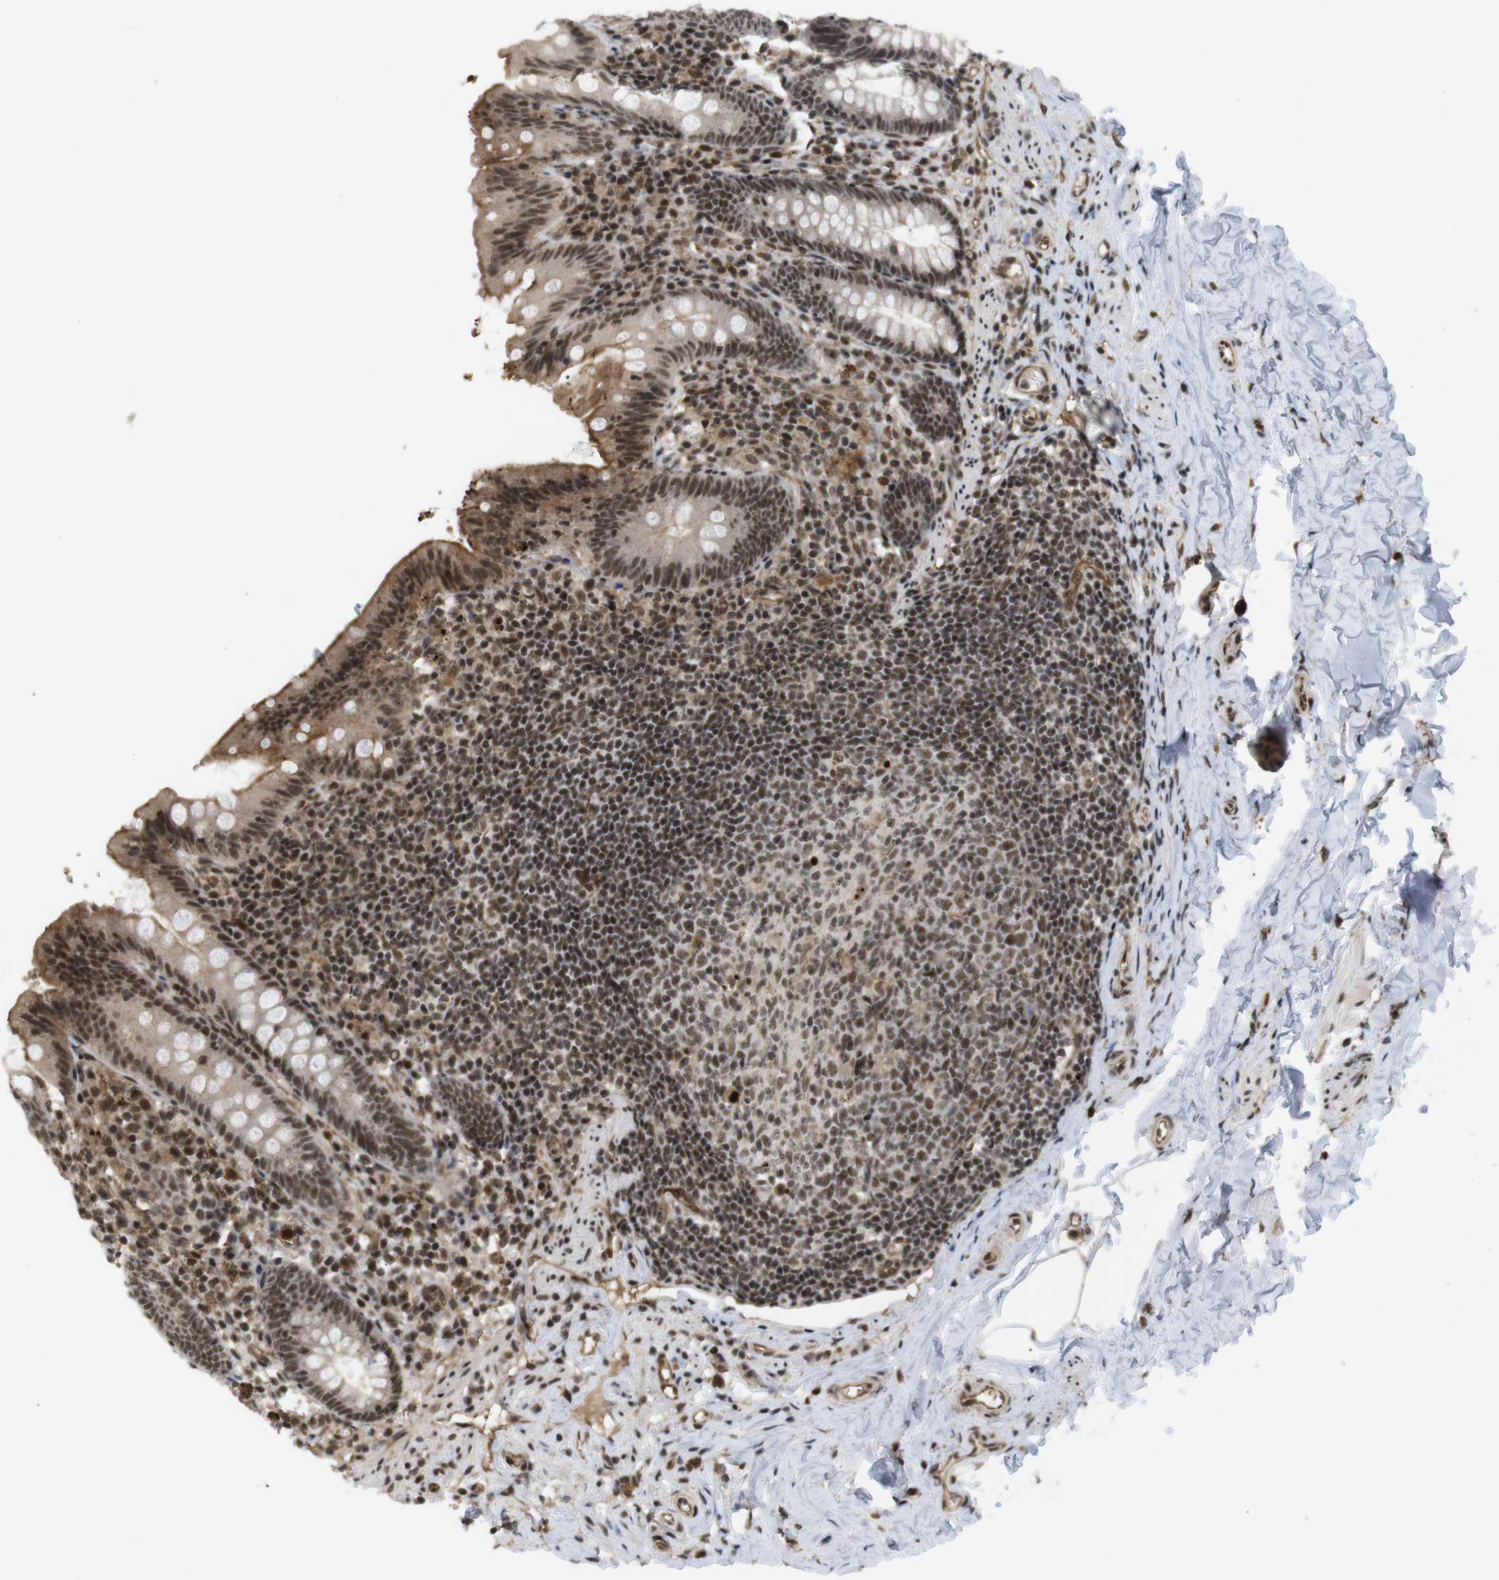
{"staining": {"intensity": "strong", "quantity": ">75%", "location": "cytoplasmic/membranous,nuclear"}, "tissue": "appendix", "cell_type": "Glandular cells", "image_type": "normal", "snomed": [{"axis": "morphology", "description": "Normal tissue, NOS"}, {"axis": "topography", "description": "Appendix"}], "caption": "A brown stain highlights strong cytoplasmic/membranous,nuclear positivity of a protein in glandular cells of unremarkable human appendix. (Stains: DAB (3,3'-diaminobenzidine) in brown, nuclei in blue, Microscopy: brightfield microscopy at high magnification).", "gene": "SP2", "patient": {"sex": "male", "age": 52}}